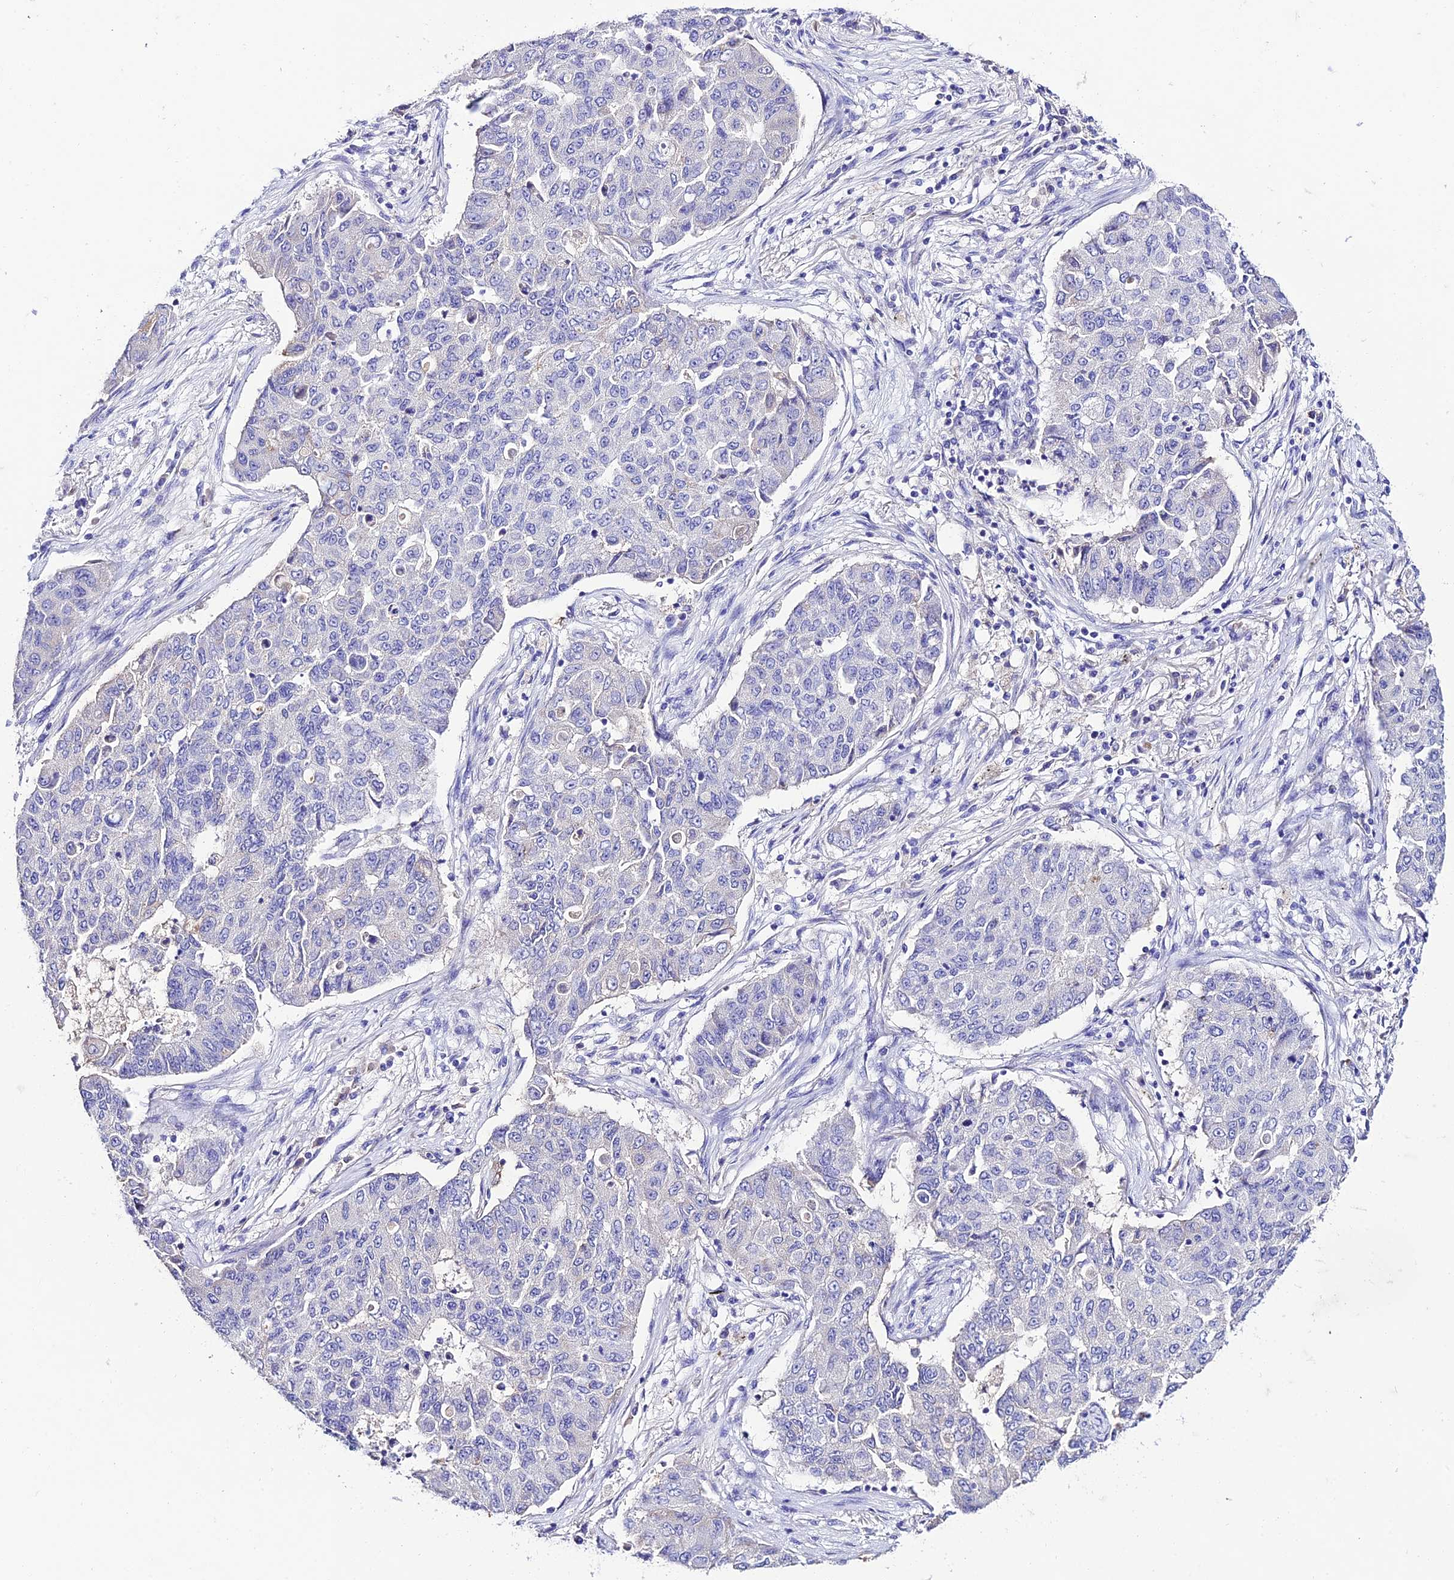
{"staining": {"intensity": "negative", "quantity": "none", "location": "none"}, "tissue": "lung cancer", "cell_type": "Tumor cells", "image_type": "cancer", "snomed": [{"axis": "morphology", "description": "Squamous cell carcinoma, NOS"}, {"axis": "topography", "description": "Lung"}], "caption": "Image shows no significant protein staining in tumor cells of squamous cell carcinoma (lung).", "gene": "NLRP6", "patient": {"sex": "male", "age": 74}}